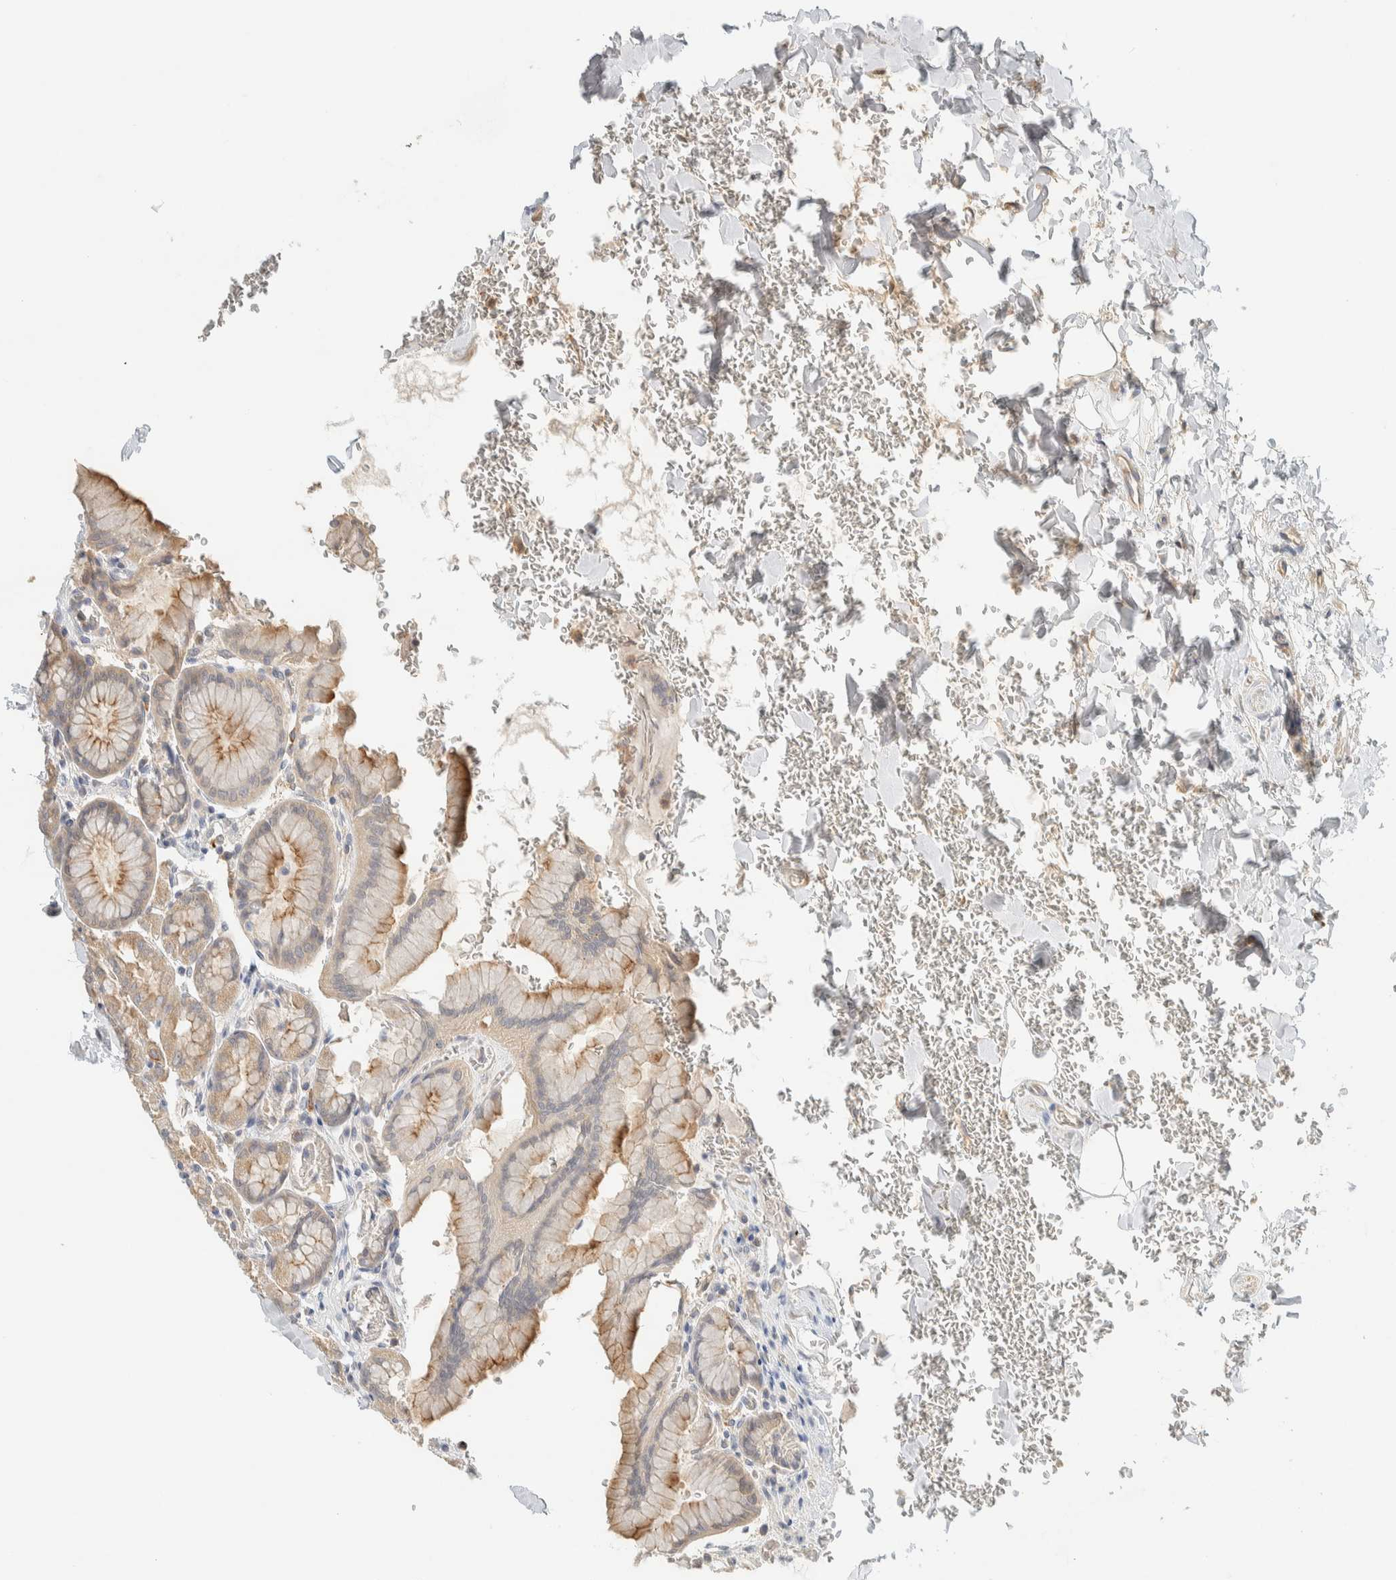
{"staining": {"intensity": "moderate", "quantity": "25%-75%", "location": "cytoplasmic/membranous"}, "tissue": "stomach", "cell_type": "Glandular cells", "image_type": "normal", "snomed": [{"axis": "morphology", "description": "Normal tissue, NOS"}, {"axis": "topography", "description": "Stomach"}], "caption": "Normal stomach was stained to show a protein in brown. There is medium levels of moderate cytoplasmic/membranous expression in approximately 25%-75% of glandular cells. (DAB (3,3'-diaminobenzidine) = brown stain, brightfield microscopy at high magnification).", "gene": "RAB11FIP1", "patient": {"sex": "male", "age": 42}}